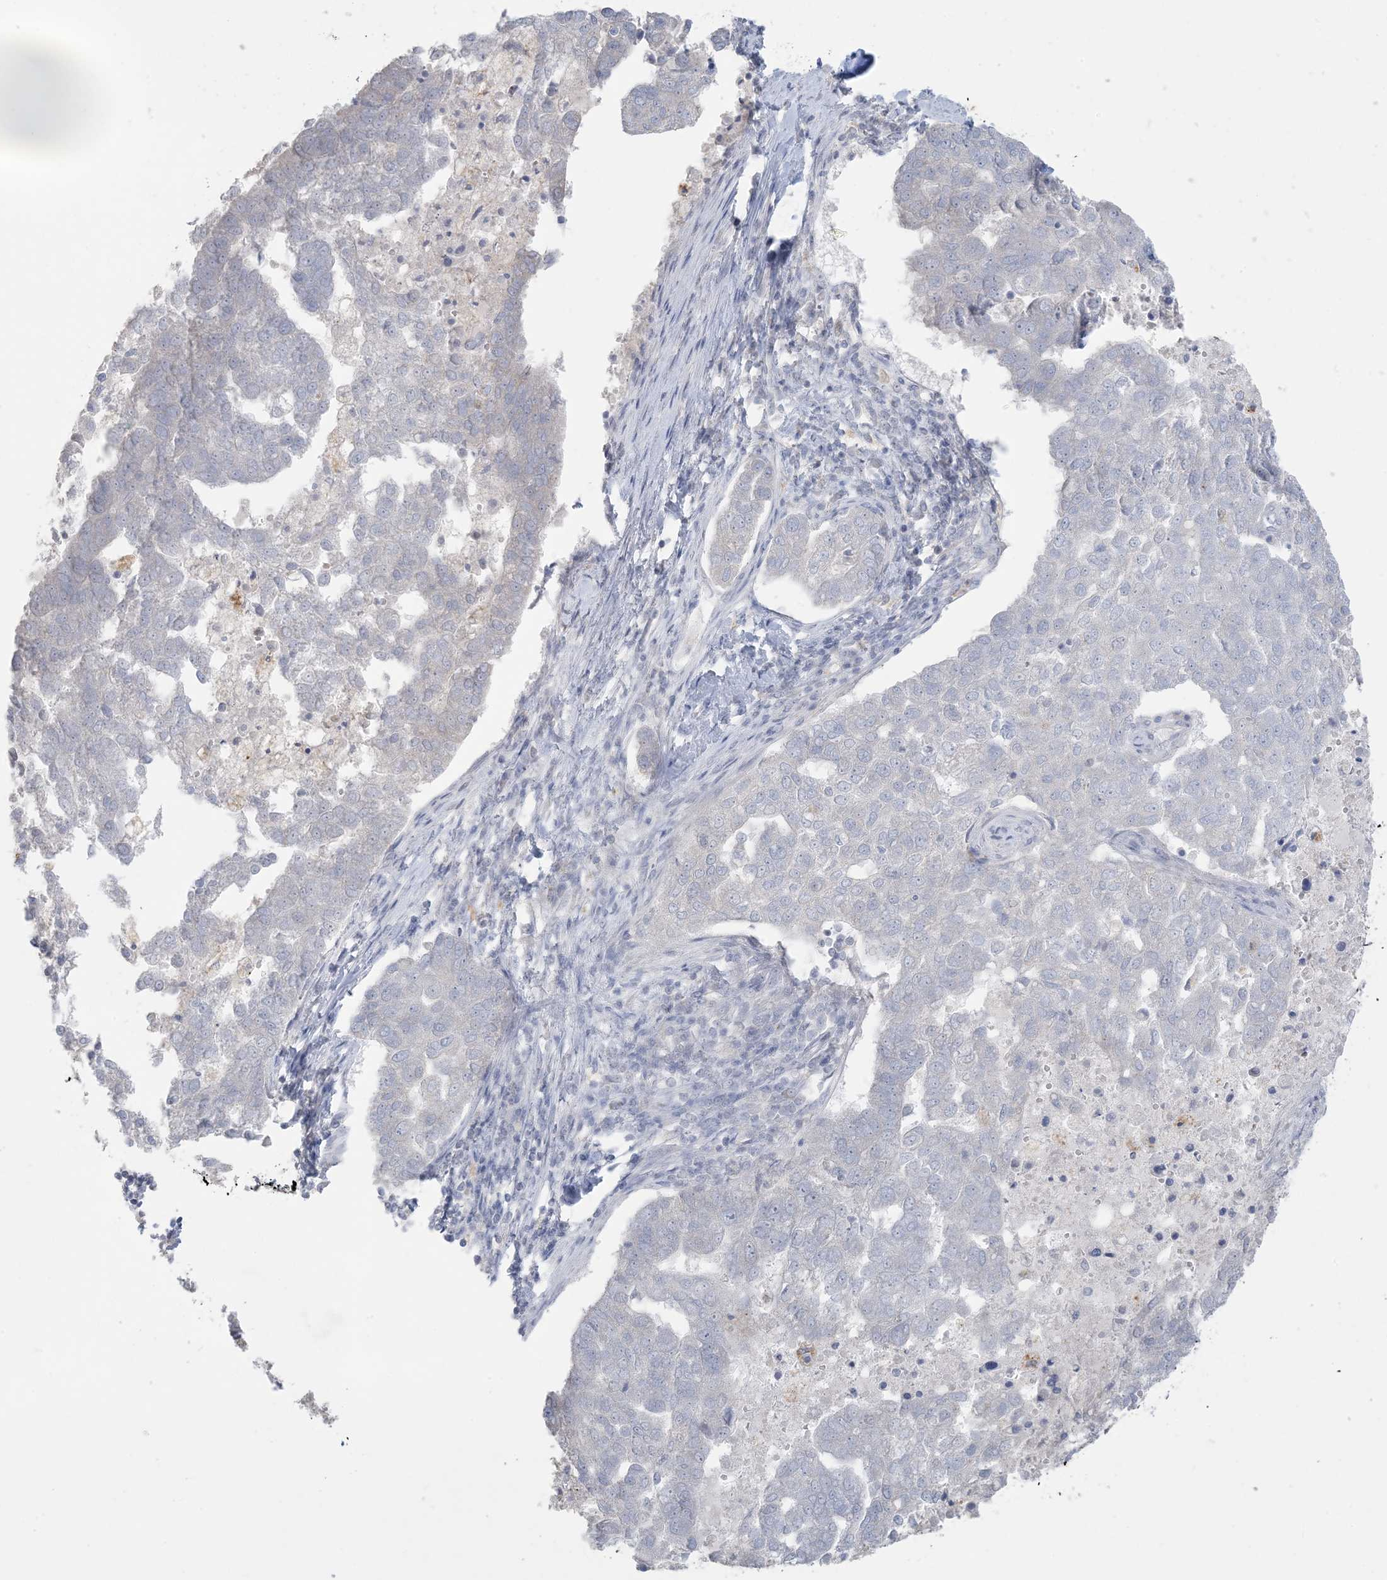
{"staining": {"intensity": "negative", "quantity": "none", "location": "none"}, "tissue": "pancreatic cancer", "cell_type": "Tumor cells", "image_type": "cancer", "snomed": [{"axis": "morphology", "description": "Adenocarcinoma, NOS"}, {"axis": "topography", "description": "Pancreas"}], "caption": "IHC micrograph of pancreatic adenocarcinoma stained for a protein (brown), which displays no expression in tumor cells.", "gene": "KIF3A", "patient": {"sex": "female", "age": 61}}